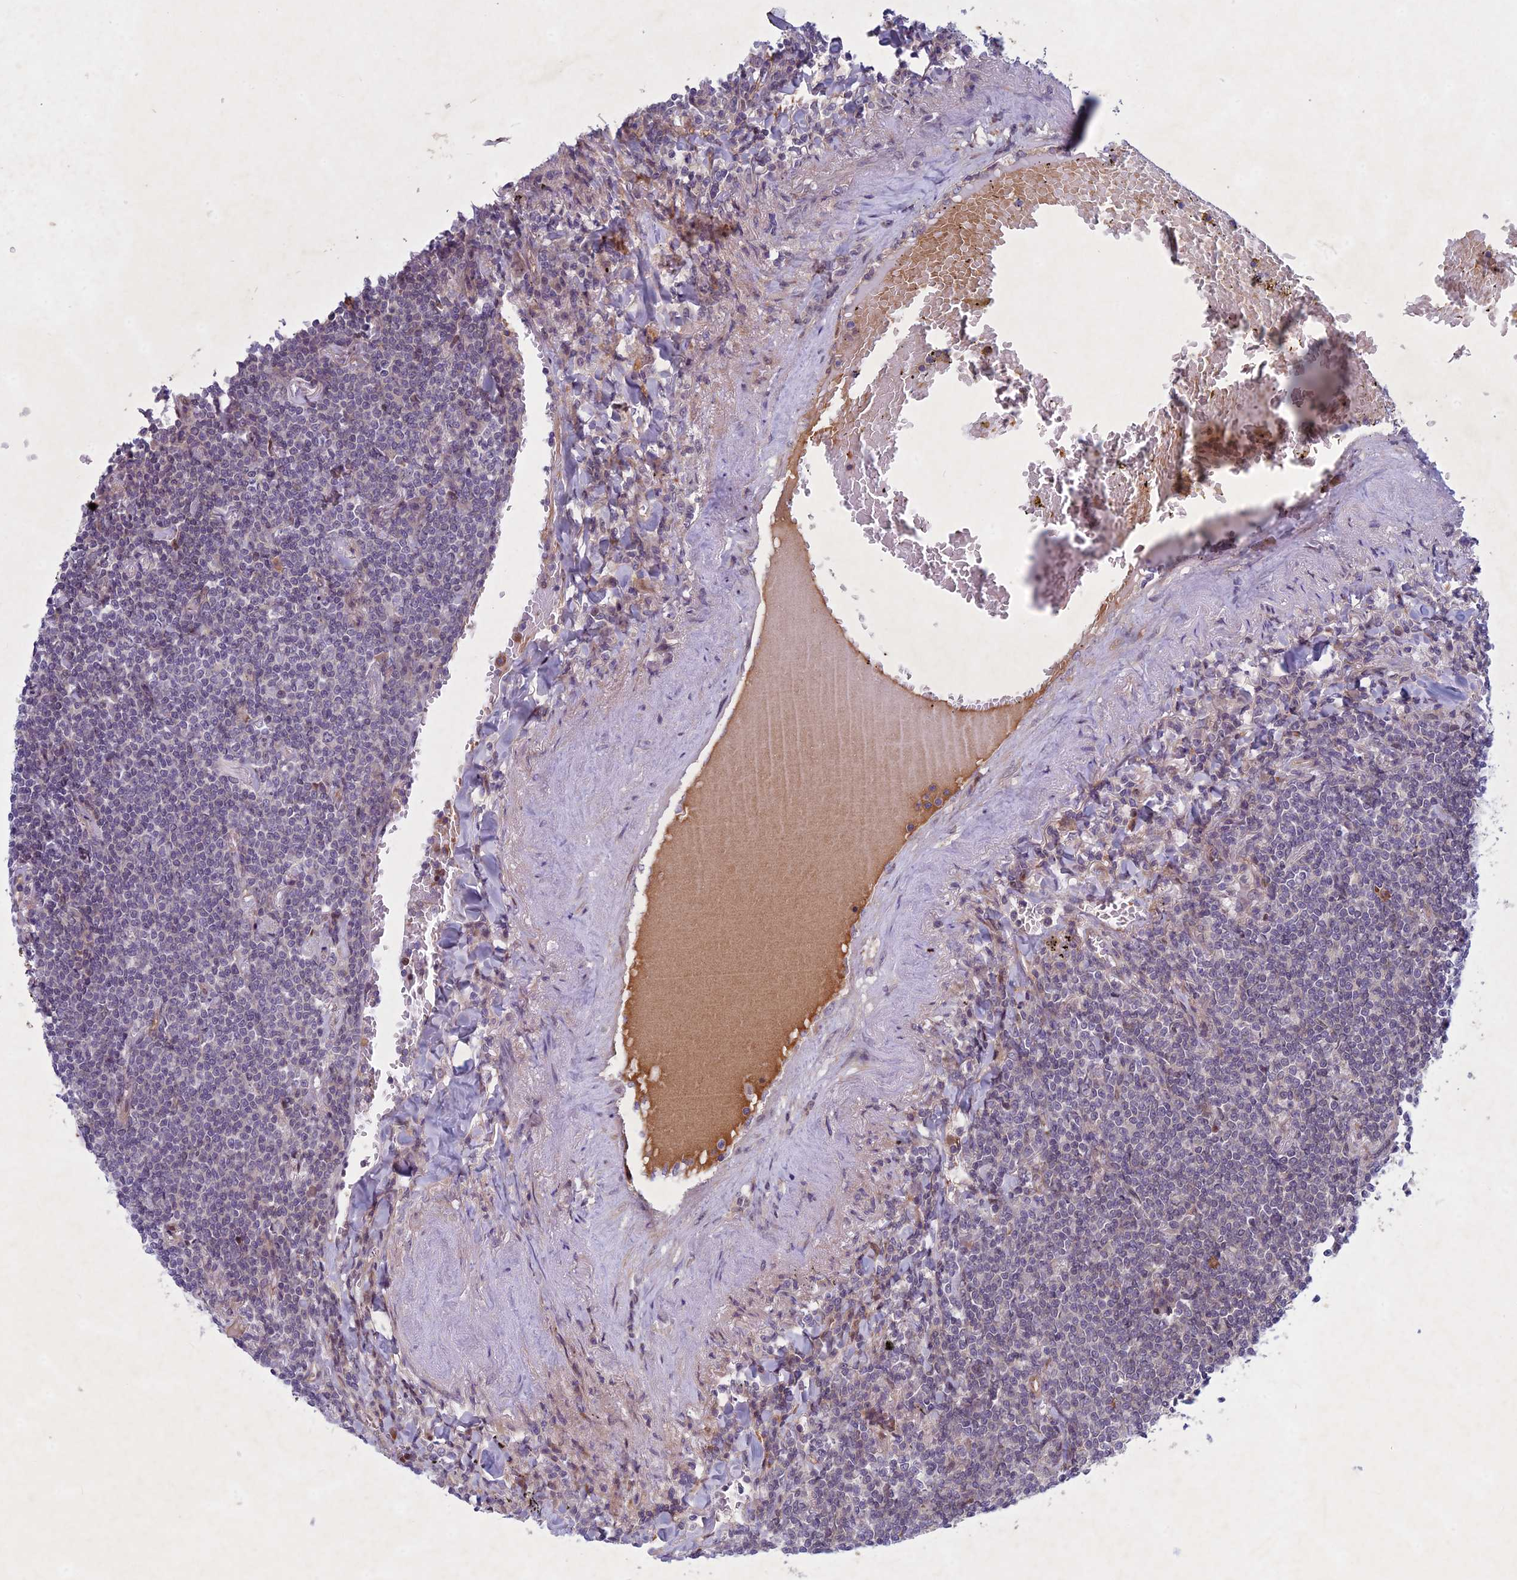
{"staining": {"intensity": "negative", "quantity": "none", "location": "none"}, "tissue": "lymphoma", "cell_type": "Tumor cells", "image_type": "cancer", "snomed": [{"axis": "morphology", "description": "Malignant lymphoma, non-Hodgkin's type, Low grade"}, {"axis": "topography", "description": "Lung"}], "caption": "Image shows no significant protein staining in tumor cells of lymphoma.", "gene": "PTHLH", "patient": {"sex": "female", "age": 71}}